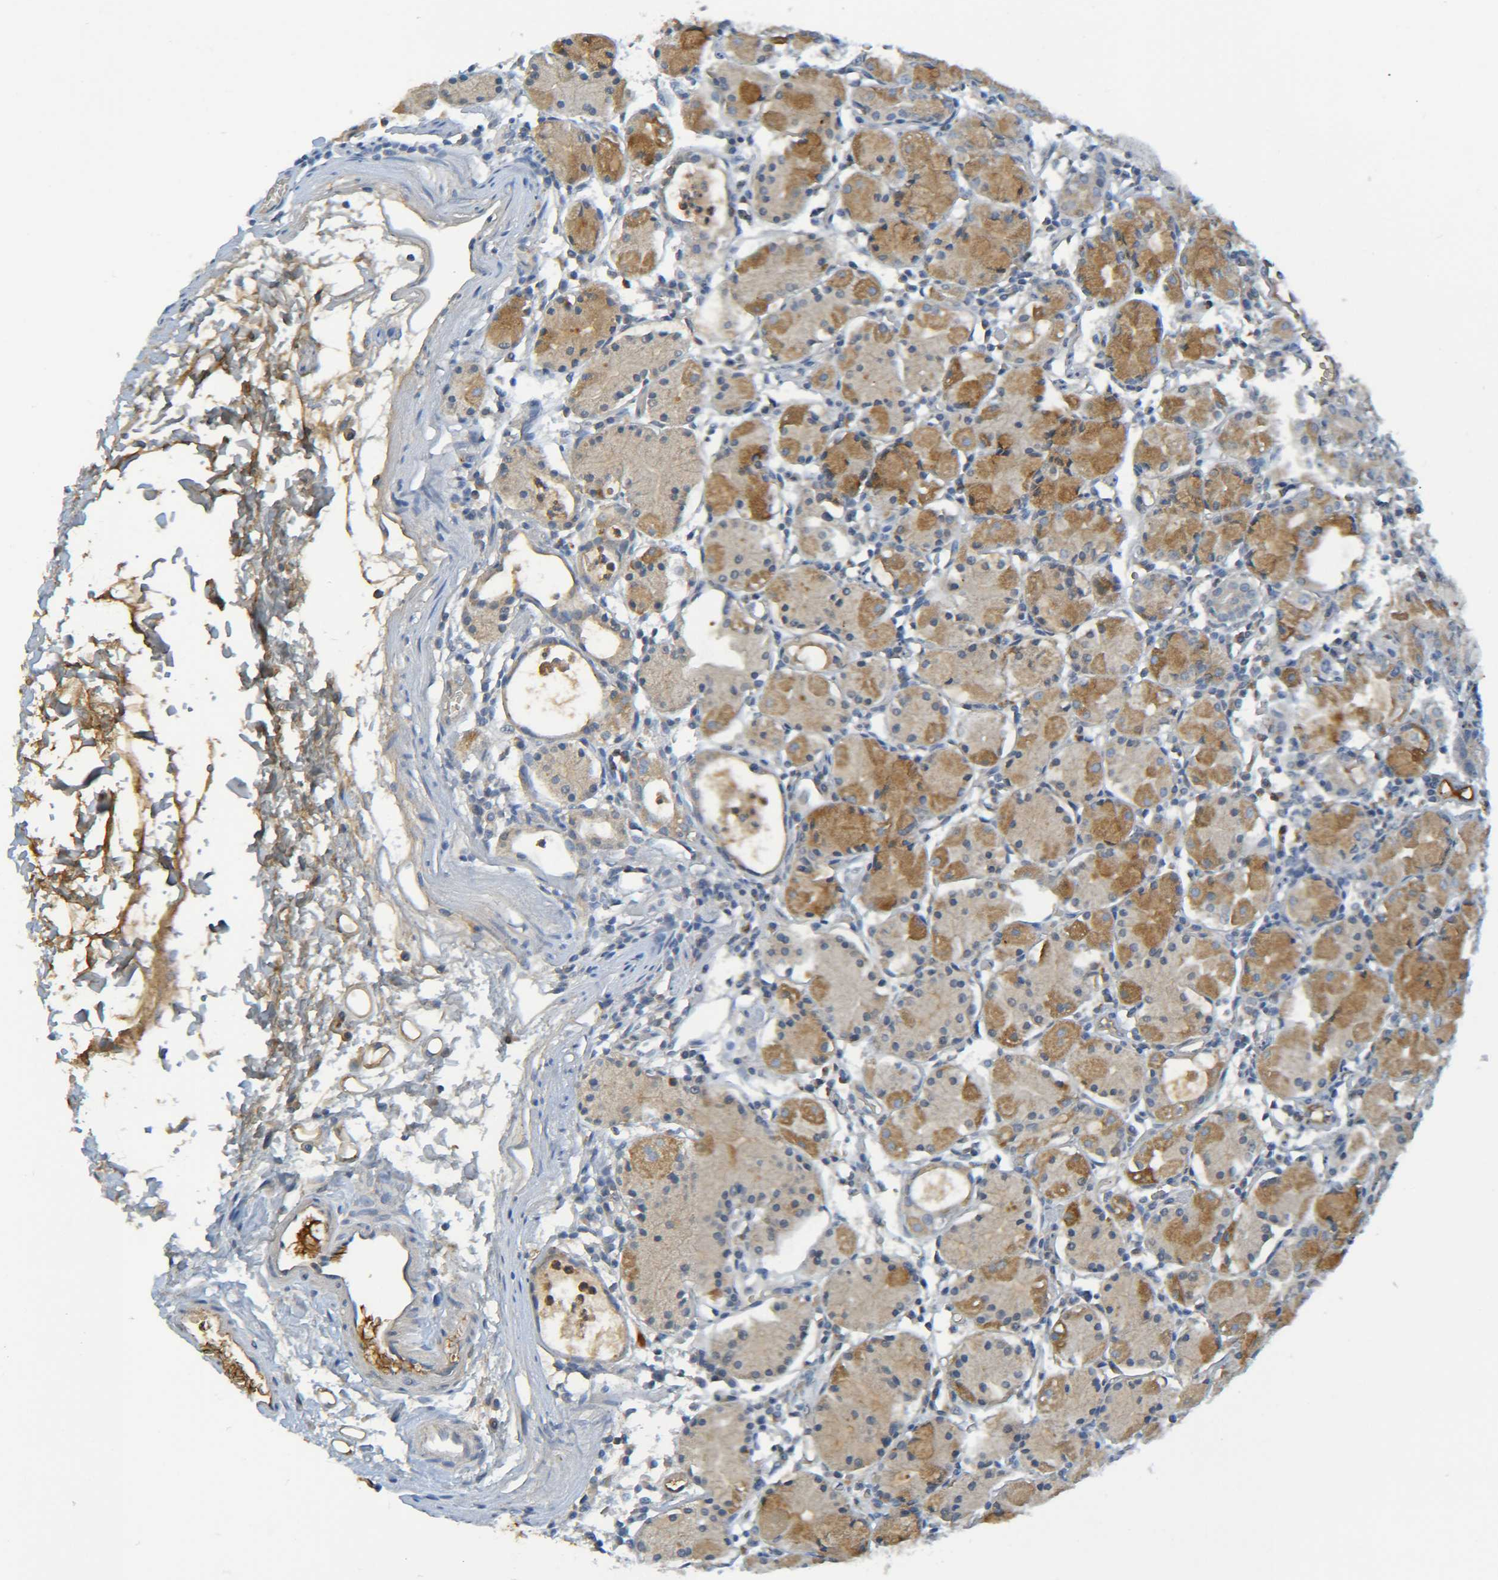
{"staining": {"intensity": "moderate", "quantity": ">75%", "location": "cytoplasmic/membranous"}, "tissue": "stomach", "cell_type": "Glandular cells", "image_type": "normal", "snomed": [{"axis": "morphology", "description": "Normal tissue, NOS"}, {"axis": "topography", "description": "Stomach"}, {"axis": "topography", "description": "Stomach, lower"}], "caption": "Immunohistochemical staining of benign stomach exhibits >75% levels of moderate cytoplasmic/membranous protein expression in approximately >75% of glandular cells.", "gene": "C1QA", "patient": {"sex": "female", "age": 75}}